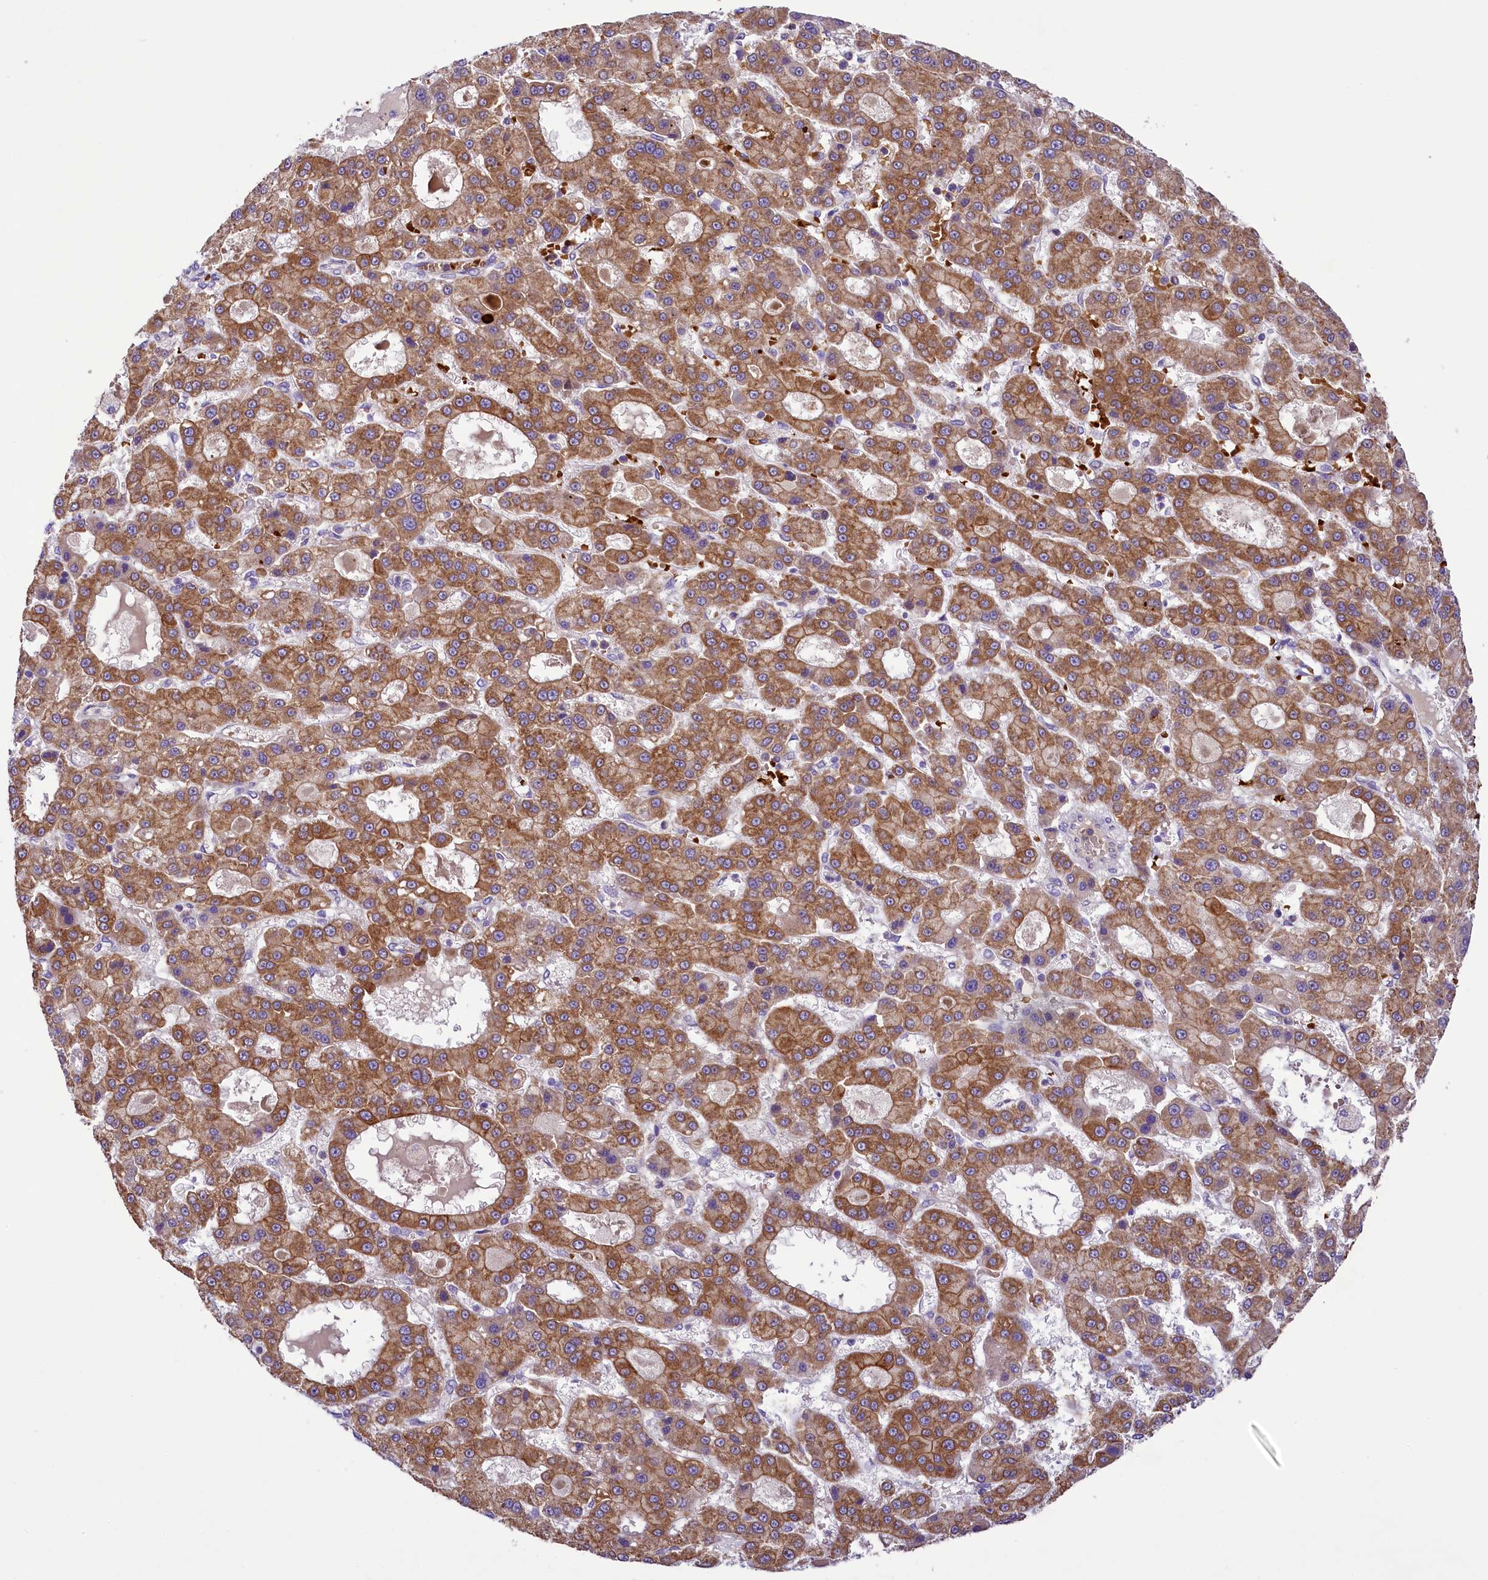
{"staining": {"intensity": "moderate", "quantity": ">75%", "location": "cytoplasmic/membranous"}, "tissue": "liver cancer", "cell_type": "Tumor cells", "image_type": "cancer", "snomed": [{"axis": "morphology", "description": "Carcinoma, Hepatocellular, NOS"}, {"axis": "topography", "description": "Liver"}], "caption": "Hepatocellular carcinoma (liver) was stained to show a protein in brown. There is medium levels of moderate cytoplasmic/membranous expression in approximately >75% of tumor cells.", "gene": "LARP4", "patient": {"sex": "male", "age": 70}}